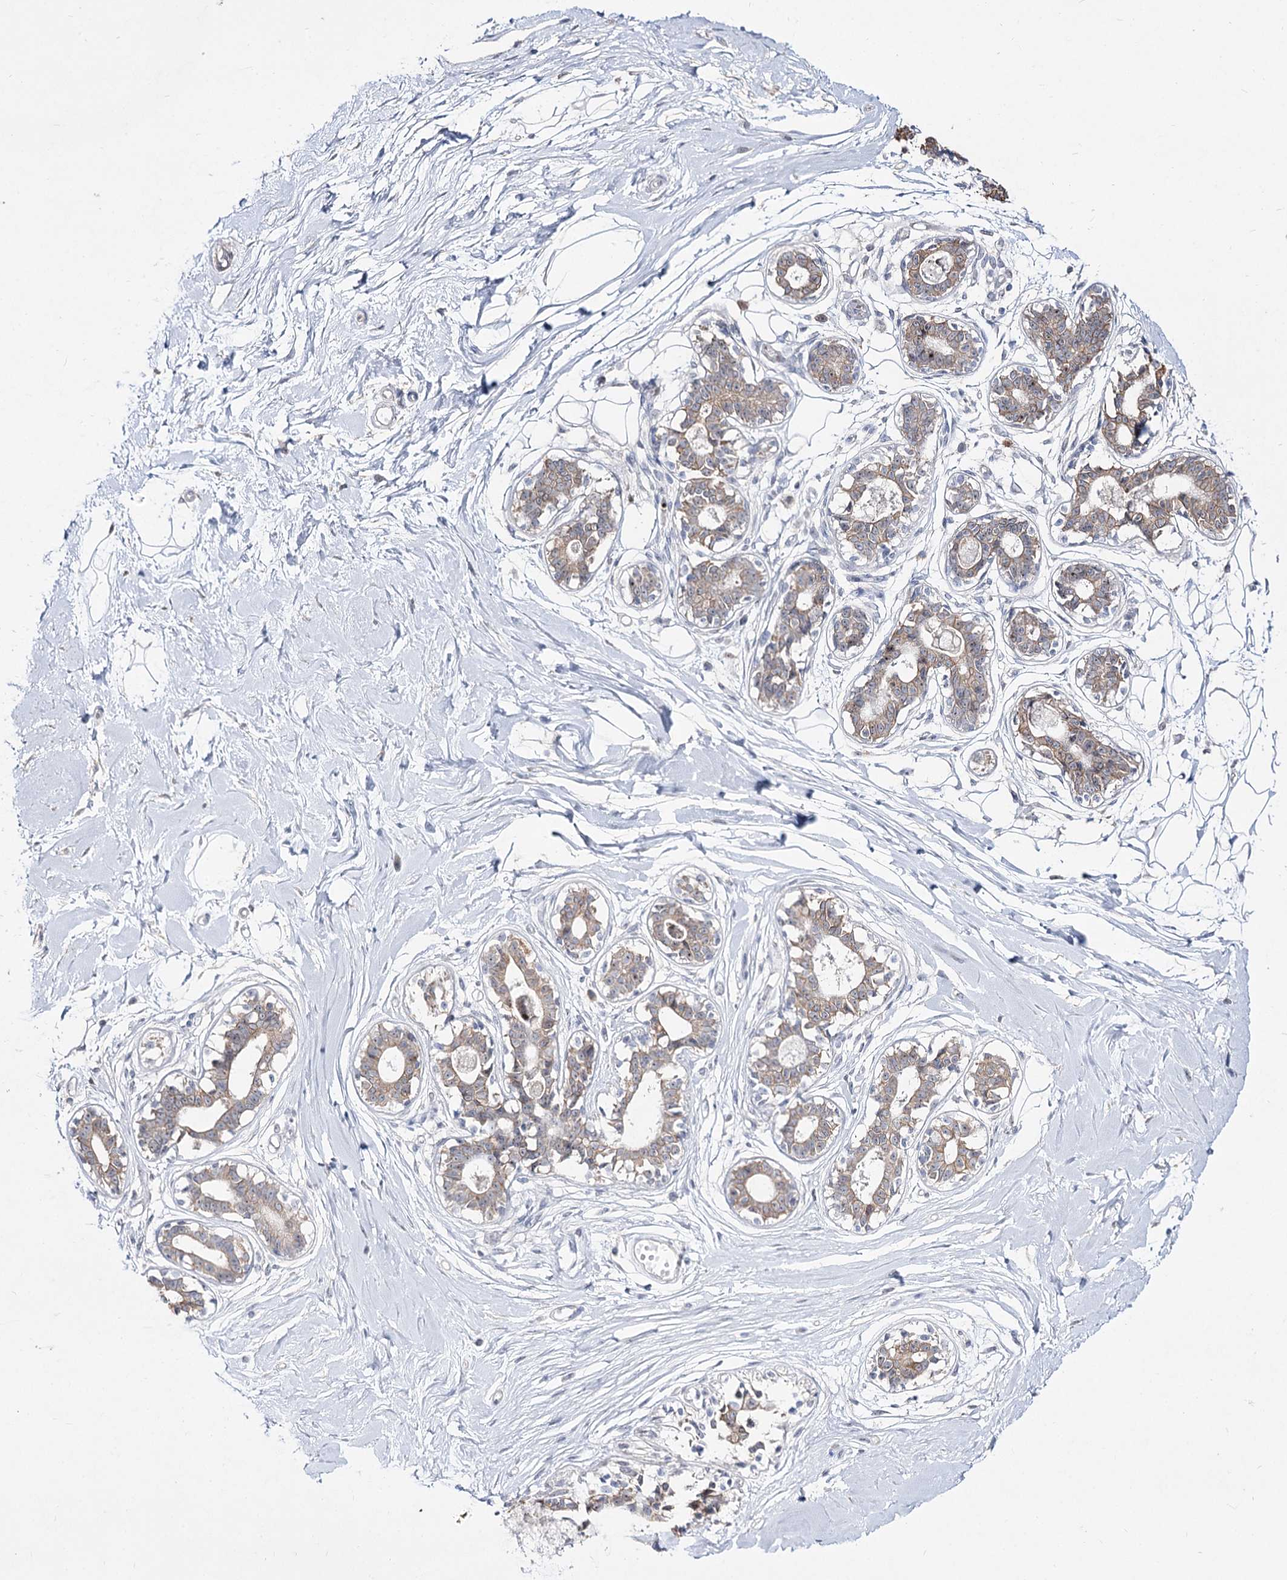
{"staining": {"intensity": "negative", "quantity": "none", "location": "none"}, "tissue": "breast", "cell_type": "Adipocytes", "image_type": "normal", "snomed": [{"axis": "morphology", "description": "Normal tissue, NOS"}, {"axis": "topography", "description": "Breast"}], "caption": "A high-resolution histopathology image shows IHC staining of normal breast, which exhibits no significant positivity in adipocytes. (DAB (3,3'-diaminobenzidine) IHC visualized using brightfield microscopy, high magnification).", "gene": "DDX50", "patient": {"sex": "female", "age": 45}}